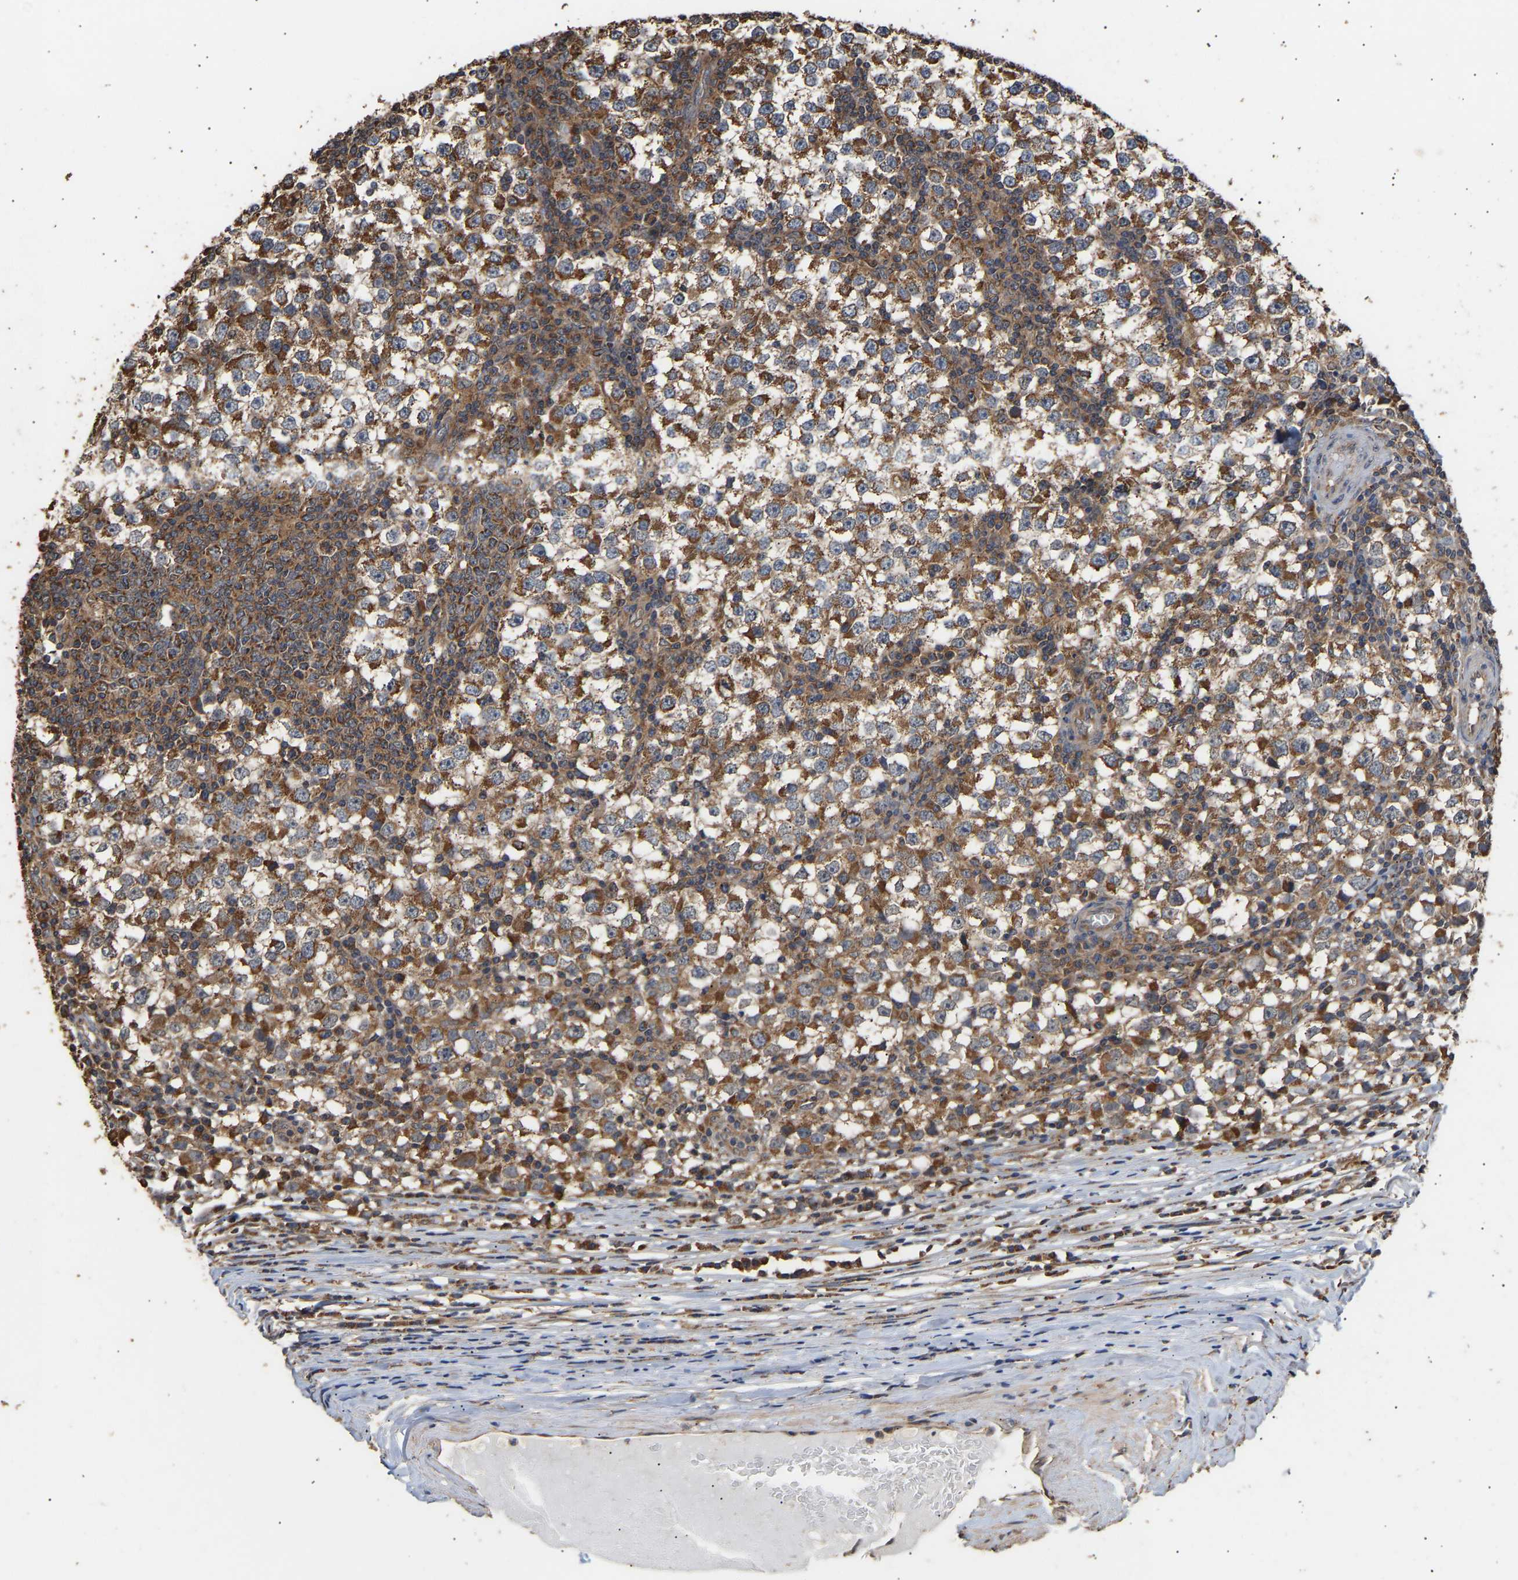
{"staining": {"intensity": "strong", "quantity": ">75%", "location": "cytoplasmic/membranous"}, "tissue": "testis cancer", "cell_type": "Tumor cells", "image_type": "cancer", "snomed": [{"axis": "morphology", "description": "Seminoma, NOS"}, {"axis": "topography", "description": "Testis"}], "caption": "An immunohistochemistry (IHC) photomicrograph of tumor tissue is shown. Protein staining in brown shows strong cytoplasmic/membranous positivity in testis seminoma within tumor cells. The staining was performed using DAB (3,3'-diaminobenzidine), with brown indicating positive protein expression. Nuclei are stained blue with hematoxylin.", "gene": "ZNF26", "patient": {"sex": "male", "age": 65}}